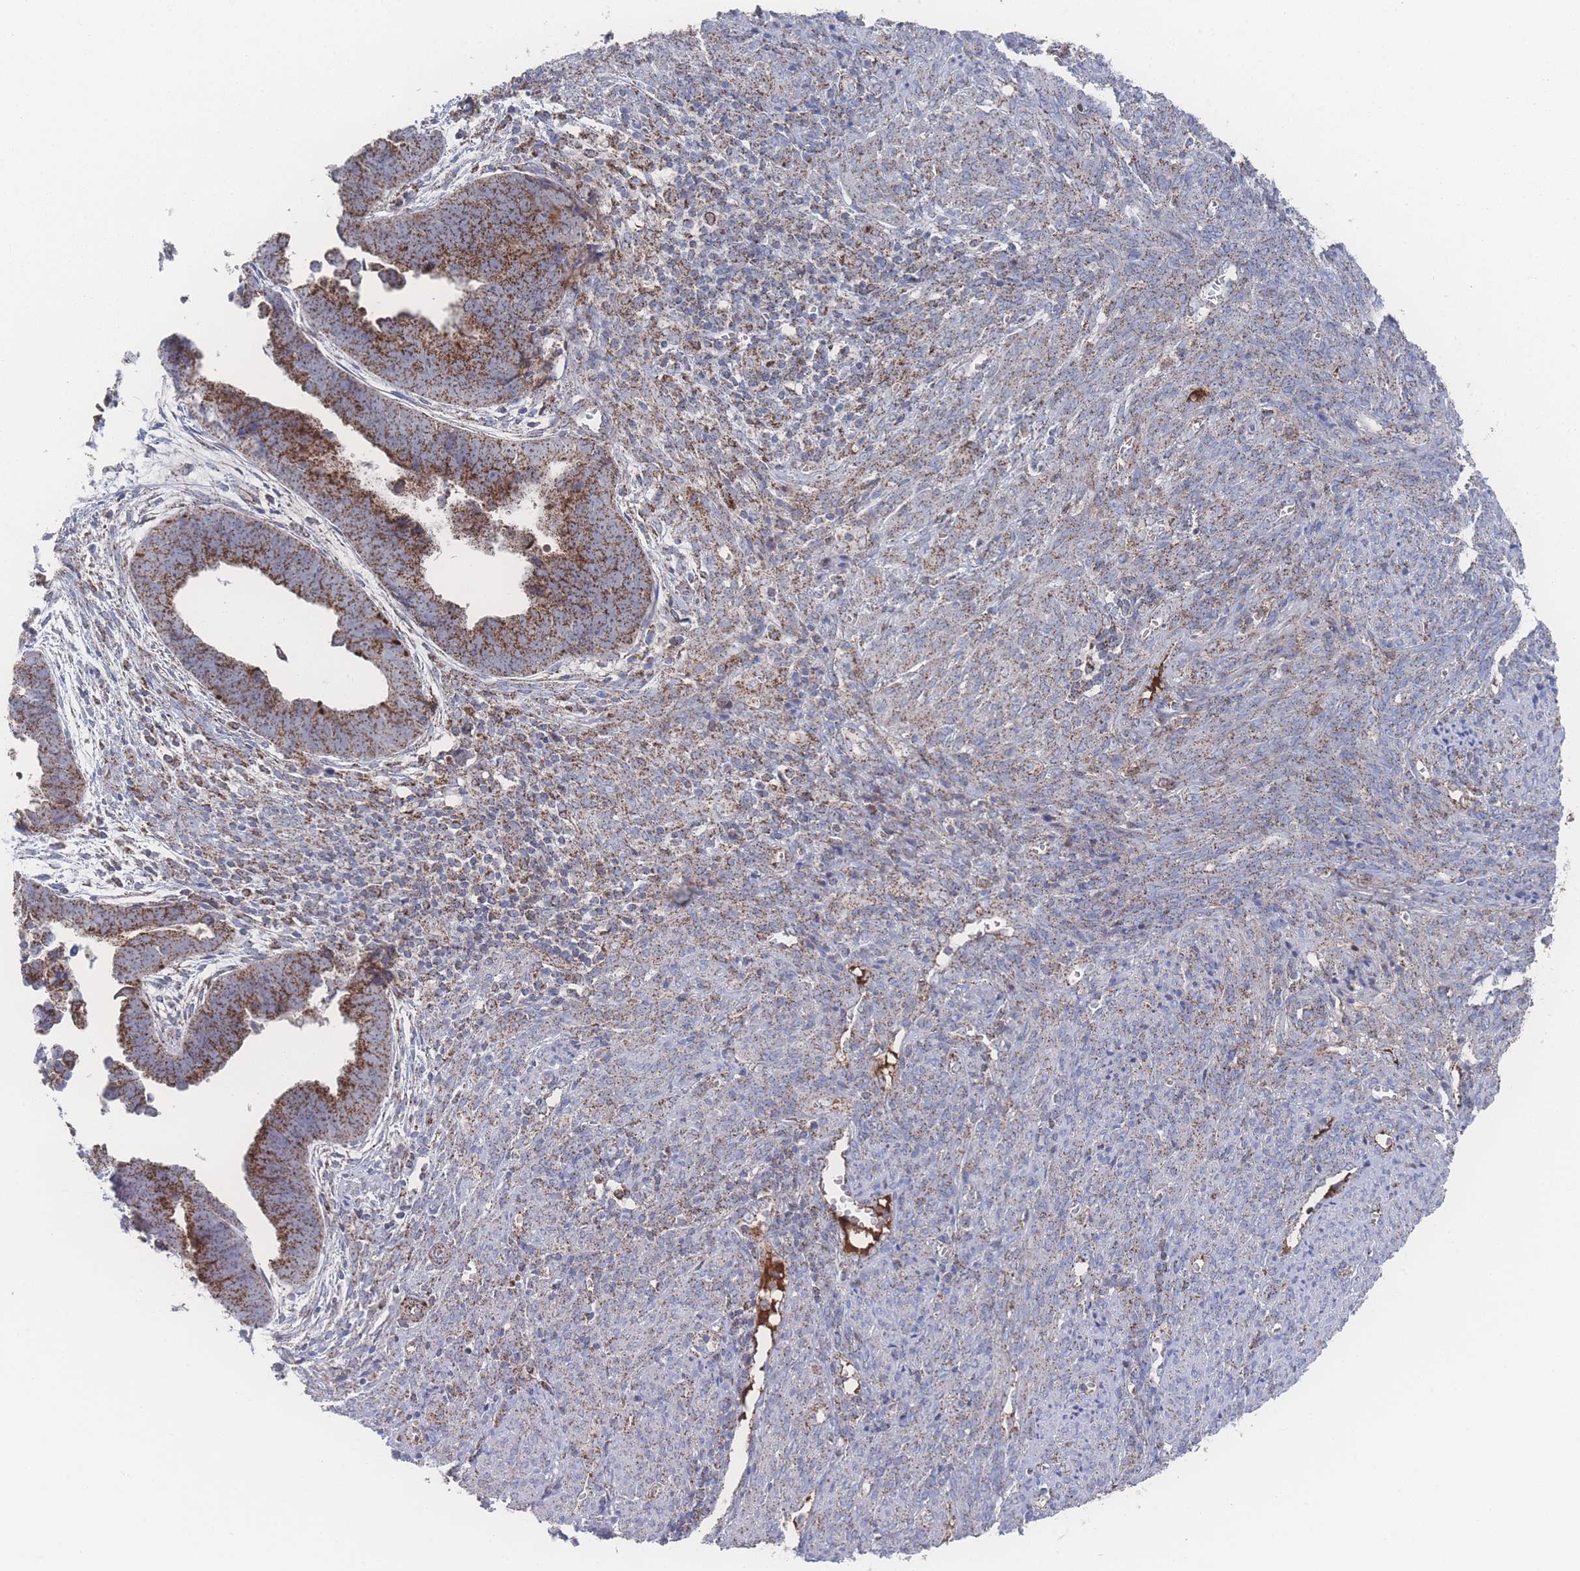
{"staining": {"intensity": "strong", "quantity": ">75%", "location": "cytoplasmic/membranous"}, "tissue": "endometrial cancer", "cell_type": "Tumor cells", "image_type": "cancer", "snomed": [{"axis": "morphology", "description": "Adenocarcinoma, NOS"}, {"axis": "topography", "description": "Endometrium"}], "caption": "Strong cytoplasmic/membranous staining for a protein is appreciated in about >75% of tumor cells of adenocarcinoma (endometrial) using IHC.", "gene": "PEX14", "patient": {"sex": "female", "age": 75}}